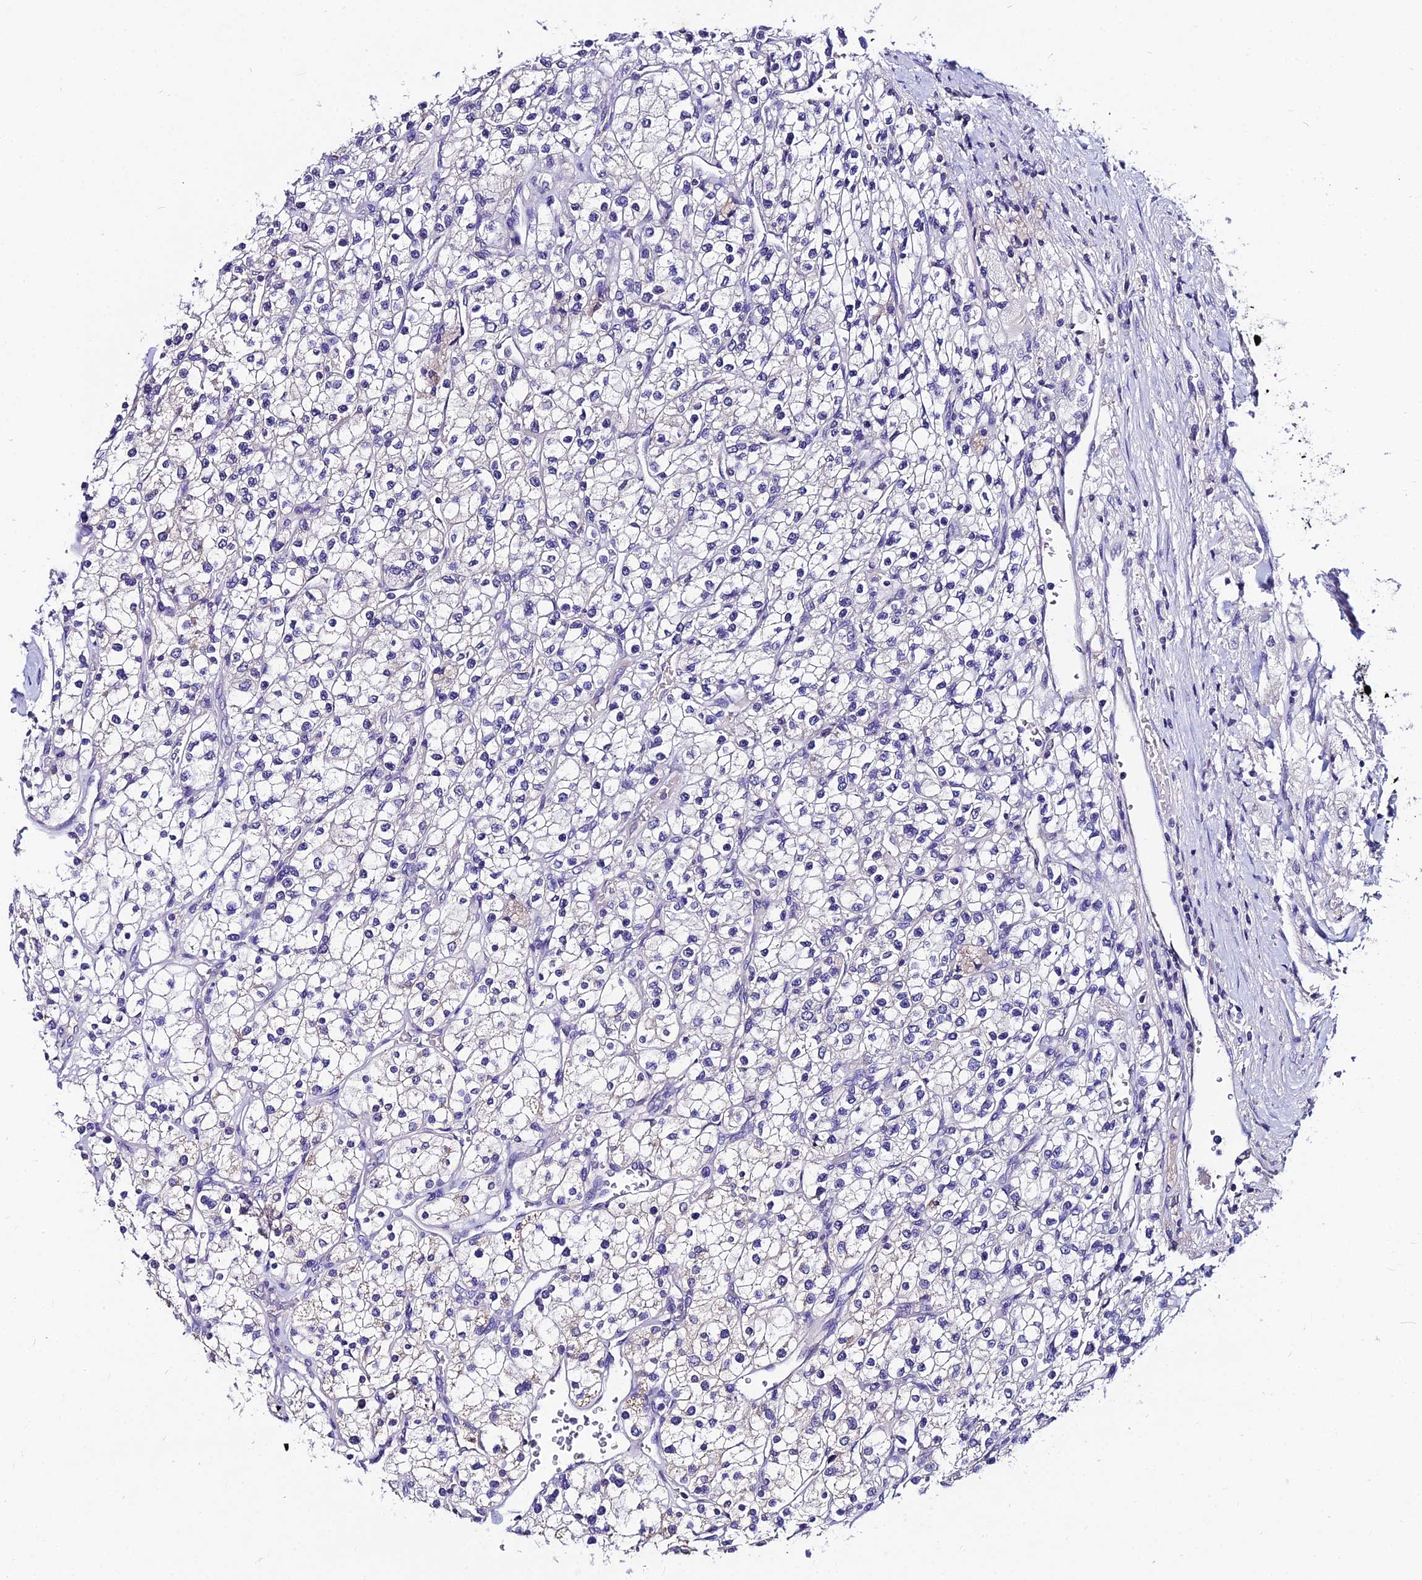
{"staining": {"intensity": "negative", "quantity": "none", "location": "none"}, "tissue": "renal cancer", "cell_type": "Tumor cells", "image_type": "cancer", "snomed": [{"axis": "morphology", "description": "Adenocarcinoma, NOS"}, {"axis": "topography", "description": "Kidney"}], "caption": "Tumor cells are negative for brown protein staining in renal cancer.", "gene": "LGALS7", "patient": {"sex": "male", "age": 80}}